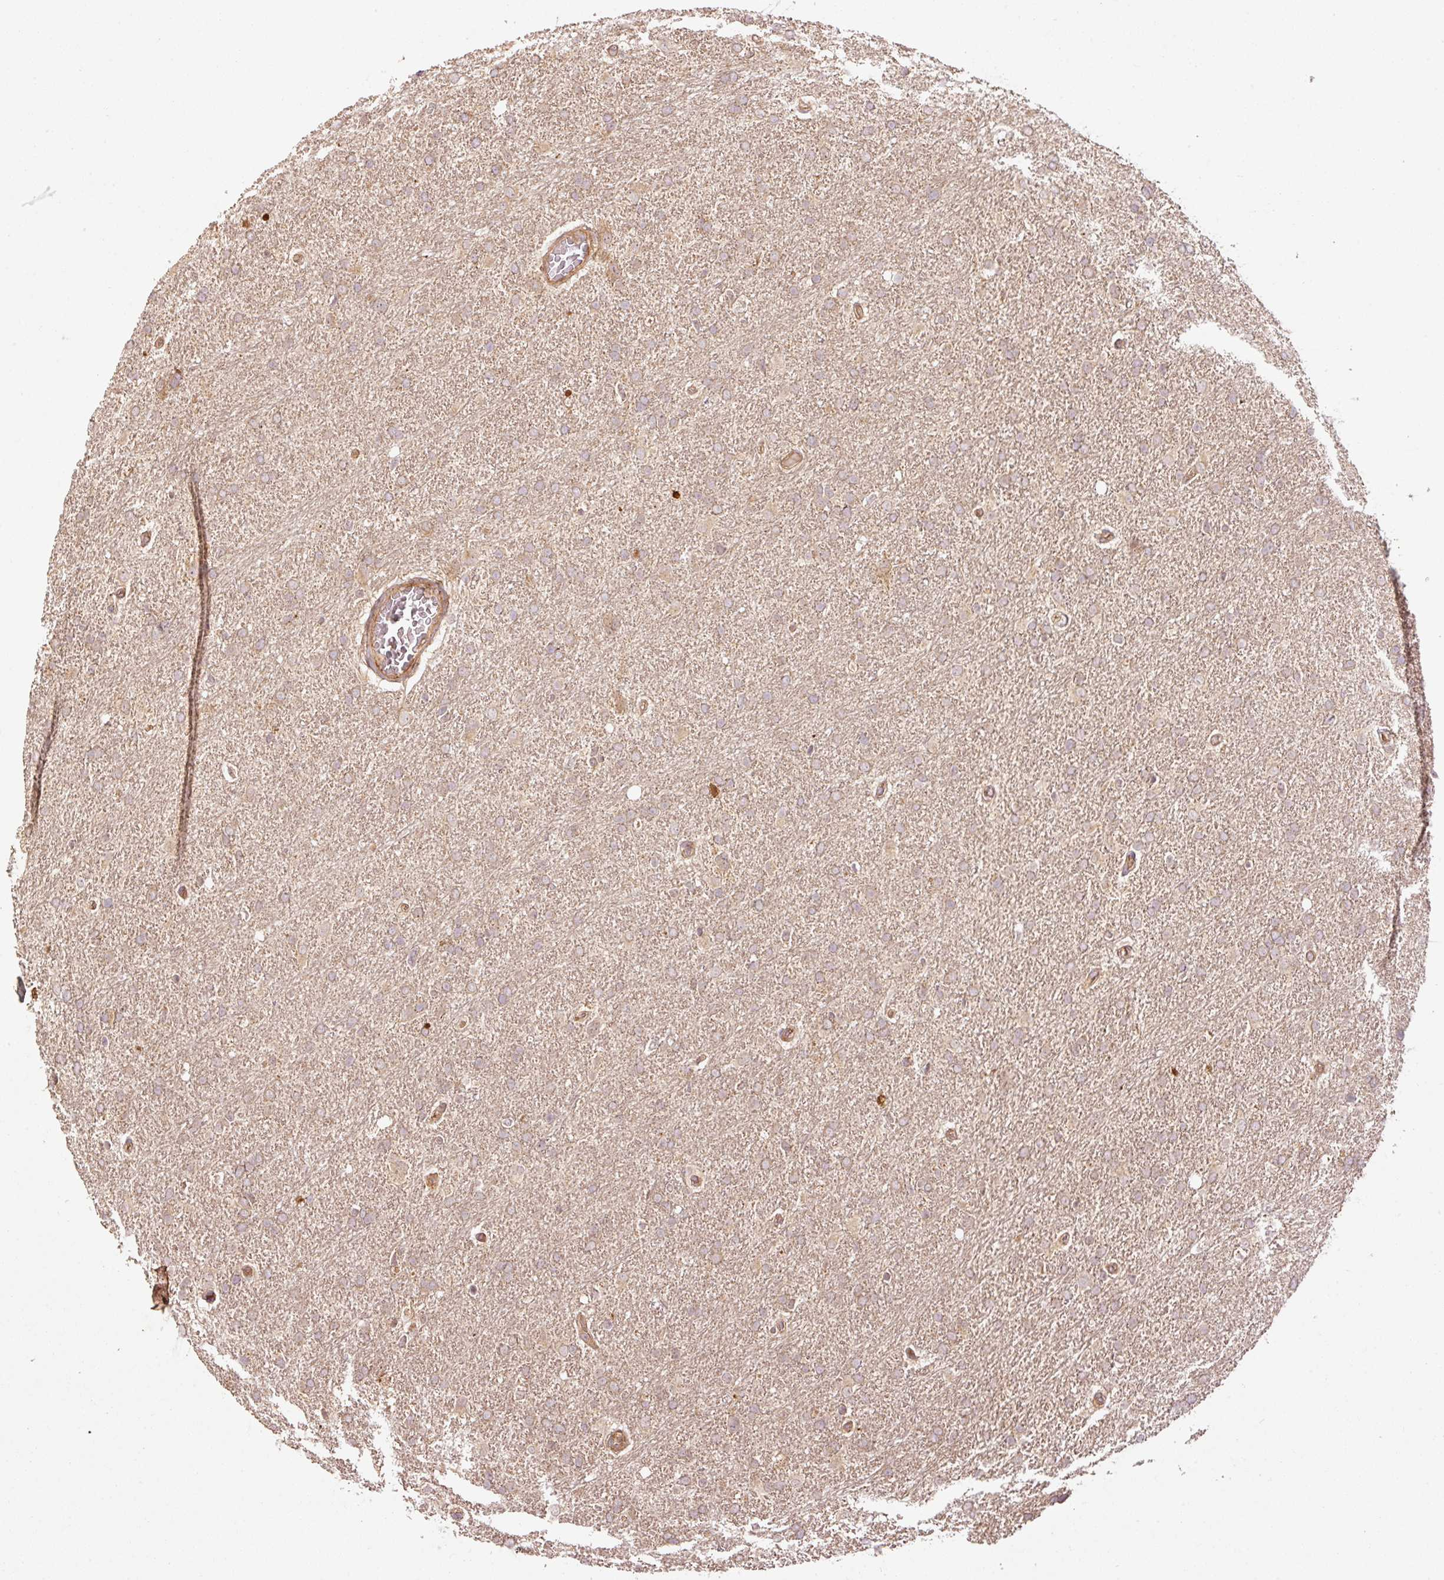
{"staining": {"intensity": "weak", "quantity": ">75%", "location": "cytoplasmic/membranous"}, "tissue": "glioma", "cell_type": "Tumor cells", "image_type": "cancer", "snomed": [{"axis": "morphology", "description": "Glioma, malignant, High grade"}, {"axis": "topography", "description": "Brain"}], "caption": "Approximately >75% of tumor cells in glioma exhibit weak cytoplasmic/membranous protein staining as visualized by brown immunohistochemical staining.", "gene": "OXER1", "patient": {"sex": "male", "age": 61}}